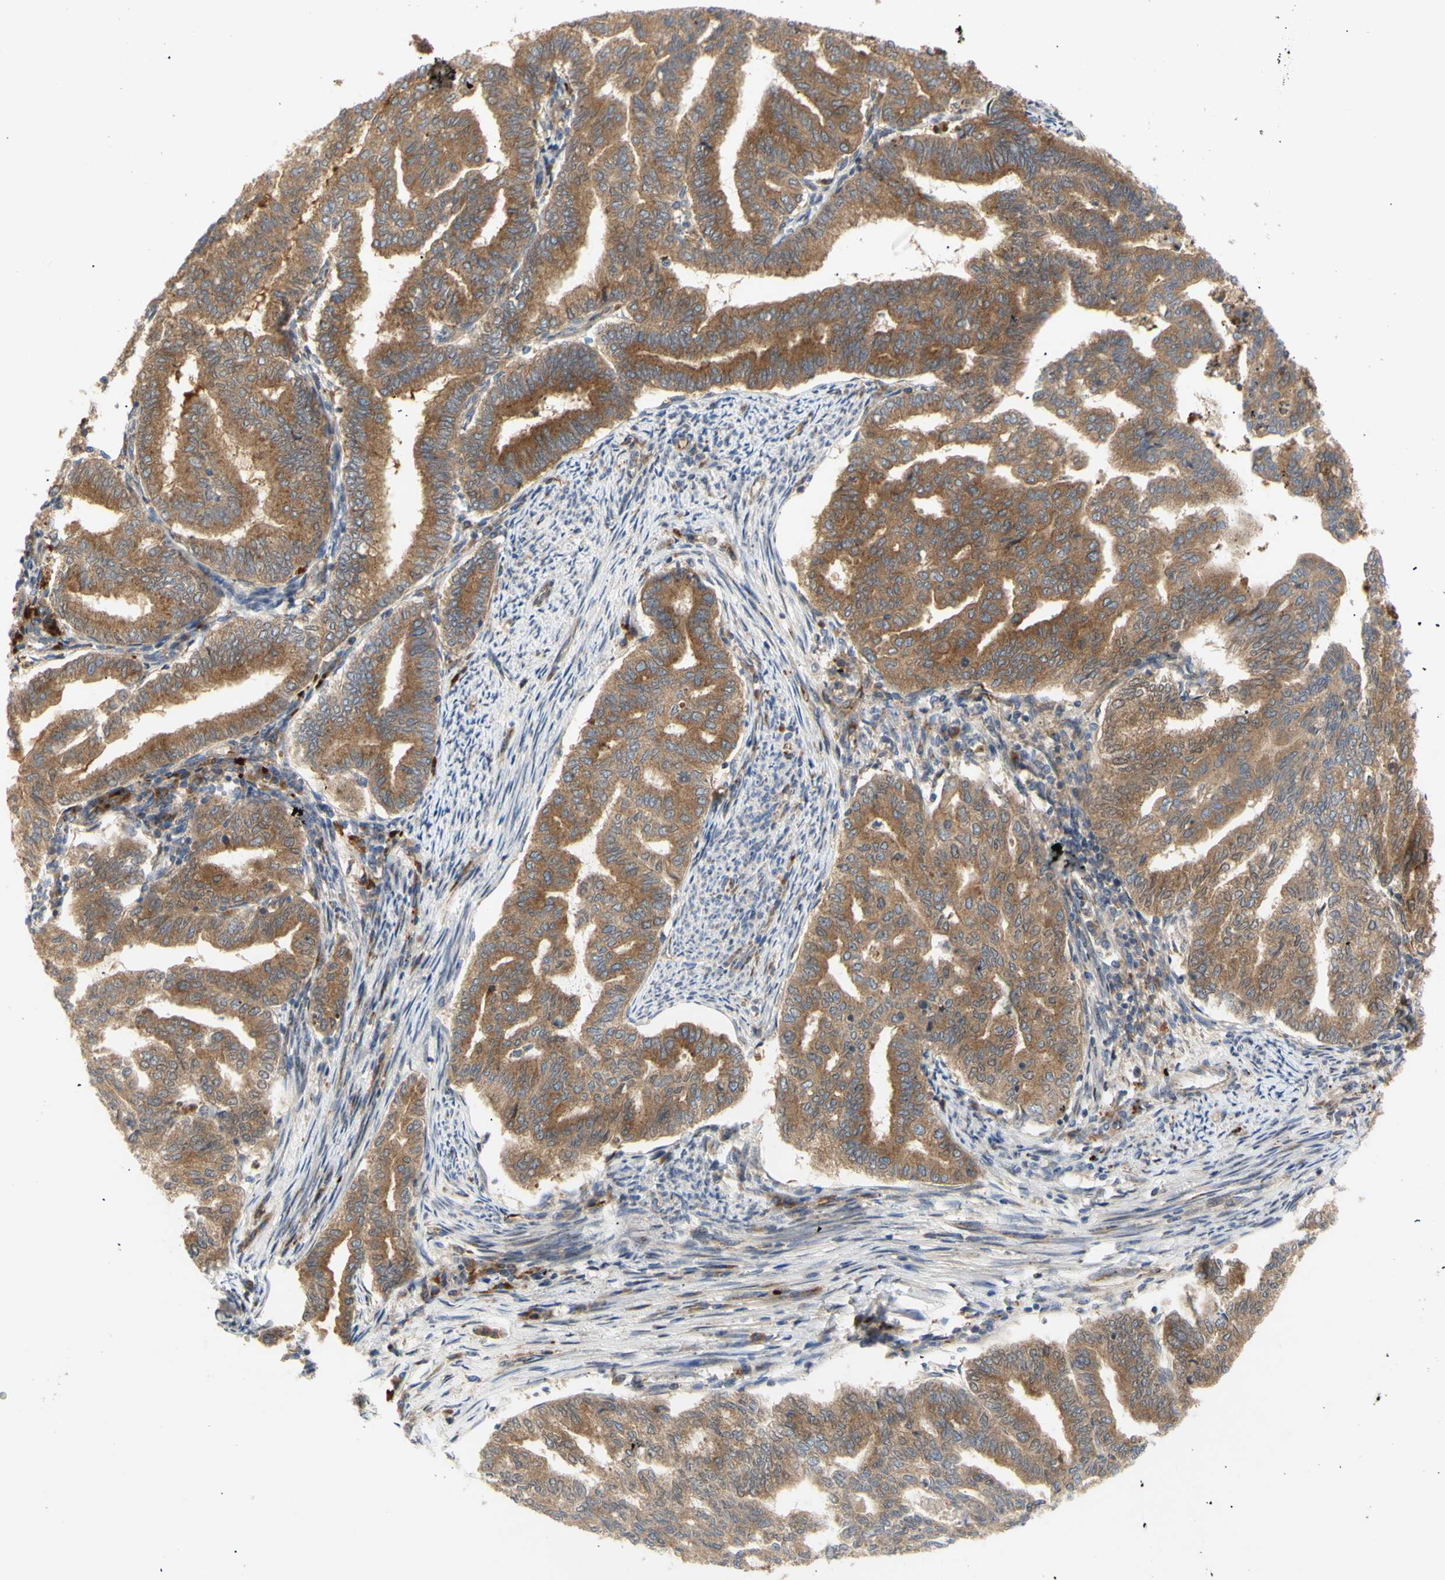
{"staining": {"intensity": "moderate", "quantity": ">75%", "location": "cytoplasmic/membranous"}, "tissue": "endometrial cancer", "cell_type": "Tumor cells", "image_type": "cancer", "snomed": [{"axis": "morphology", "description": "Adenocarcinoma, NOS"}, {"axis": "topography", "description": "Endometrium"}], "caption": "IHC of human endometrial adenocarcinoma displays medium levels of moderate cytoplasmic/membranous expression in about >75% of tumor cells.", "gene": "TUBG2", "patient": {"sex": "female", "age": 79}}